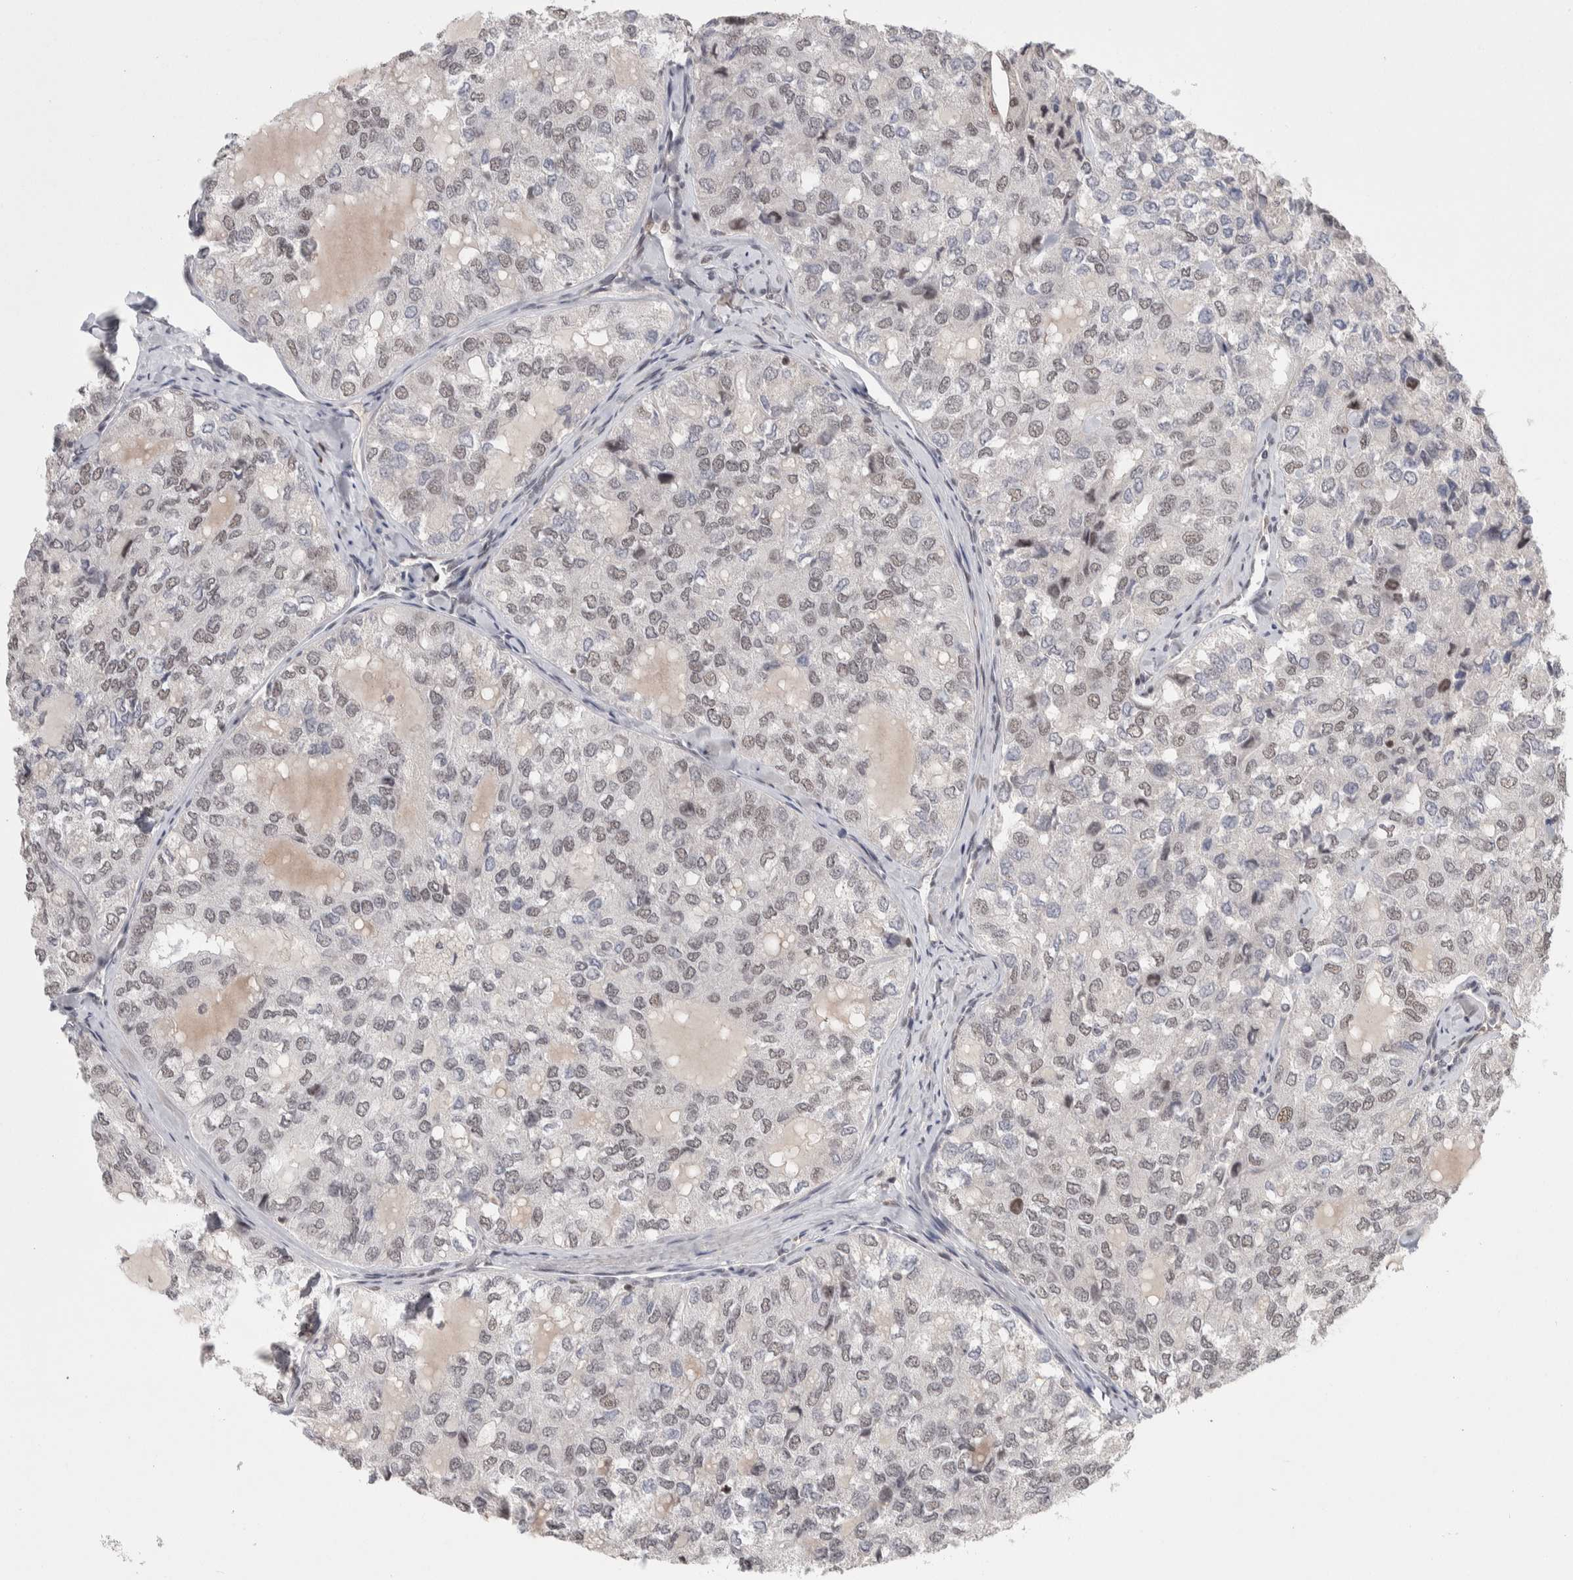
{"staining": {"intensity": "weak", "quantity": "<25%", "location": "nuclear"}, "tissue": "thyroid cancer", "cell_type": "Tumor cells", "image_type": "cancer", "snomed": [{"axis": "morphology", "description": "Follicular adenoma carcinoma, NOS"}, {"axis": "topography", "description": "Thyroid gland"}], "caption": "The histopathology image displays no significant expression in tumor cells of thyroid follicular adenoma carcinoma.", "gene": "ZNF592", "patient": {"sex": "male", "age": 75}}